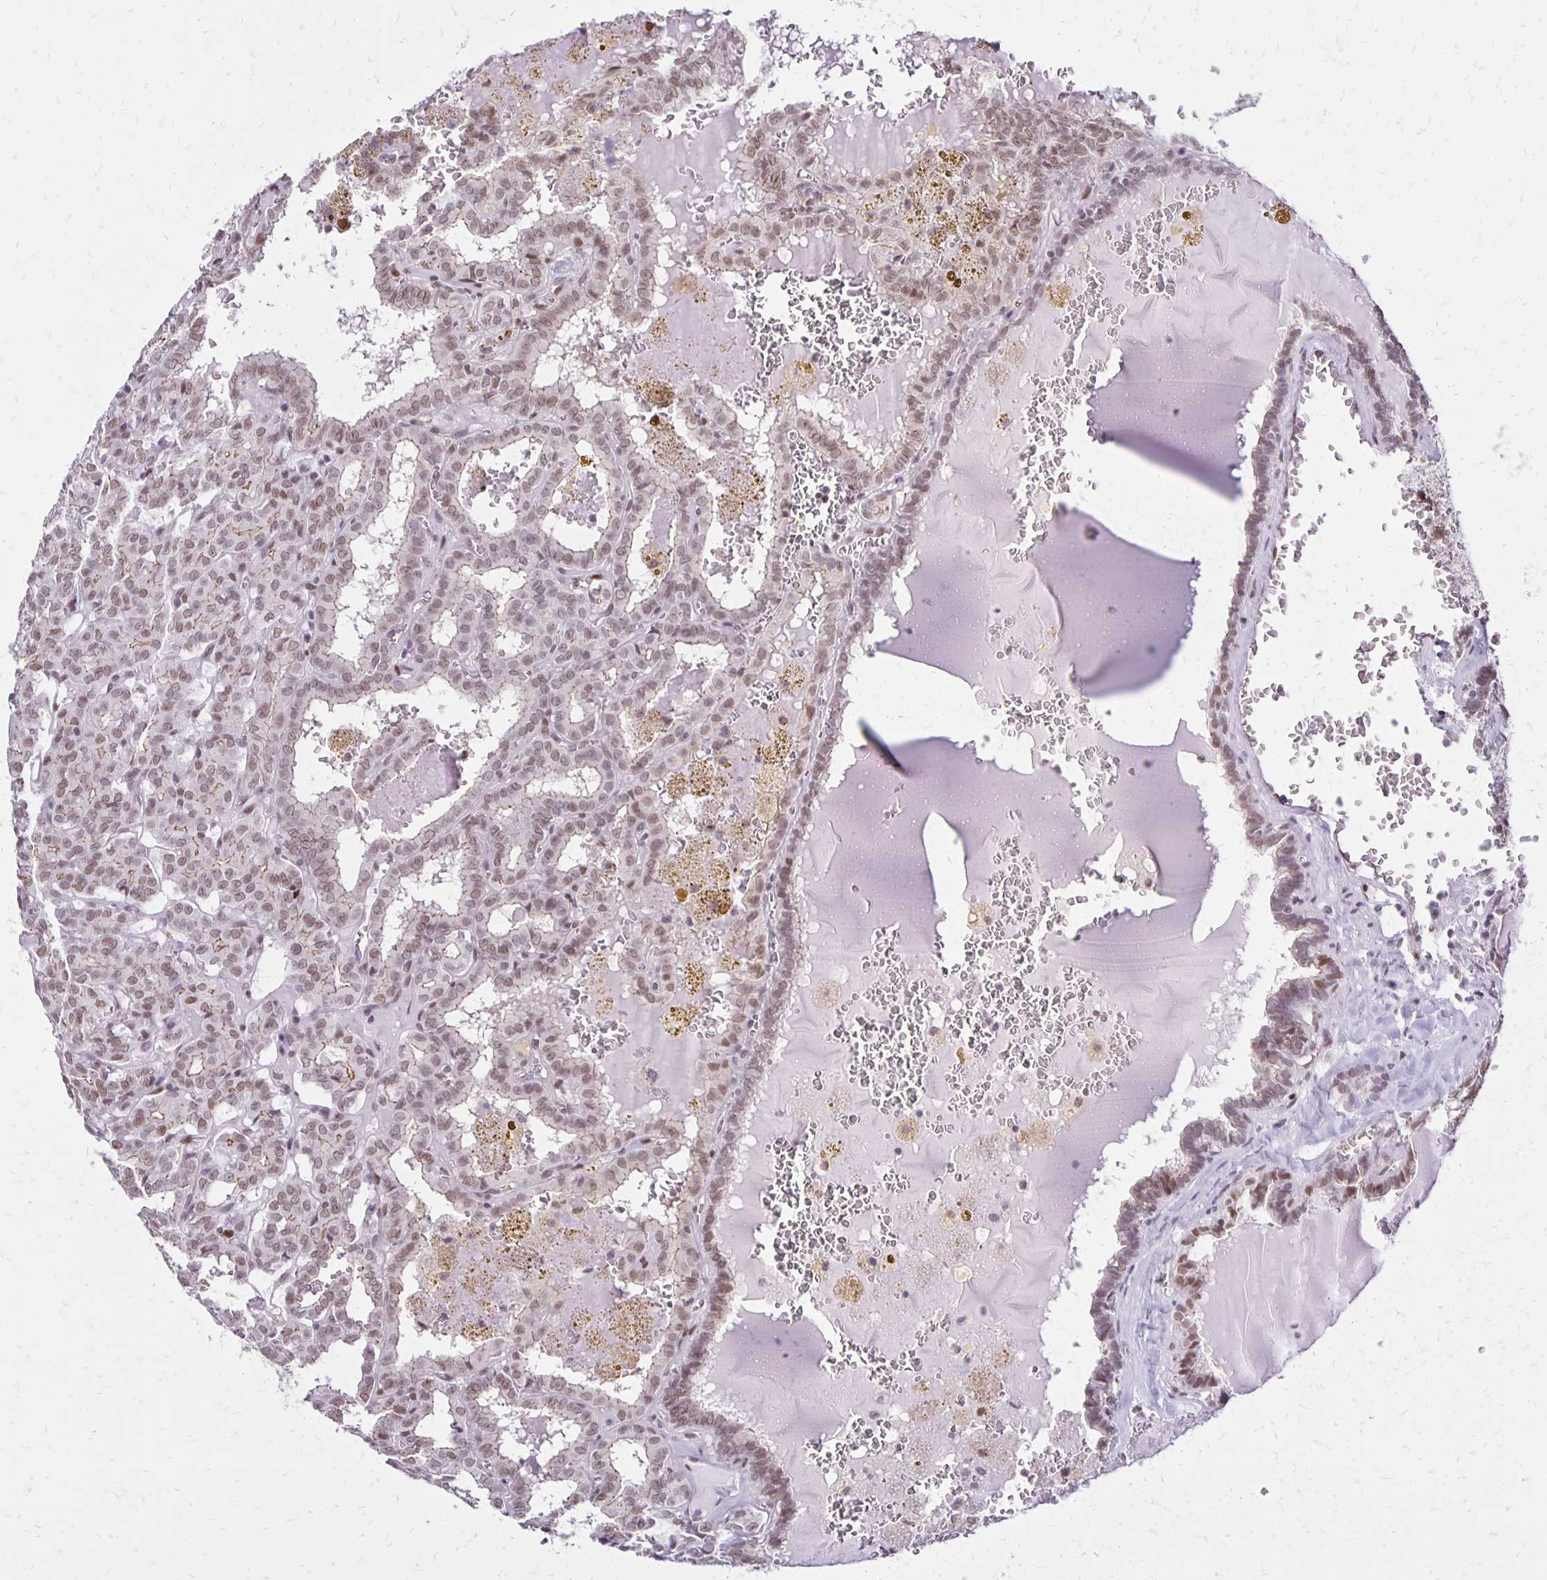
{"staining": {"intensity": "weak", "quantity": ">75%", "location": "cytoplasmic/membranous,nuclear"}, "tissue": "thyroid cancer", "cell_type": "Tumor cells", "image_type": "cancer", "snomed": [{"axis": "morphology", "description": "Papillary adenocarcinoma, NOS"}, {"axis": "topography", "description": "Thyroid gland"}], "caption": "An image of papillary adenocarcinoma (thyroid) stained for a protein exhibits weak cytoplasmic/membranous and nuclear brown staining in tumor cells.", "gene": "DDB2", "patient": {"sex": "female", "age": 39}}